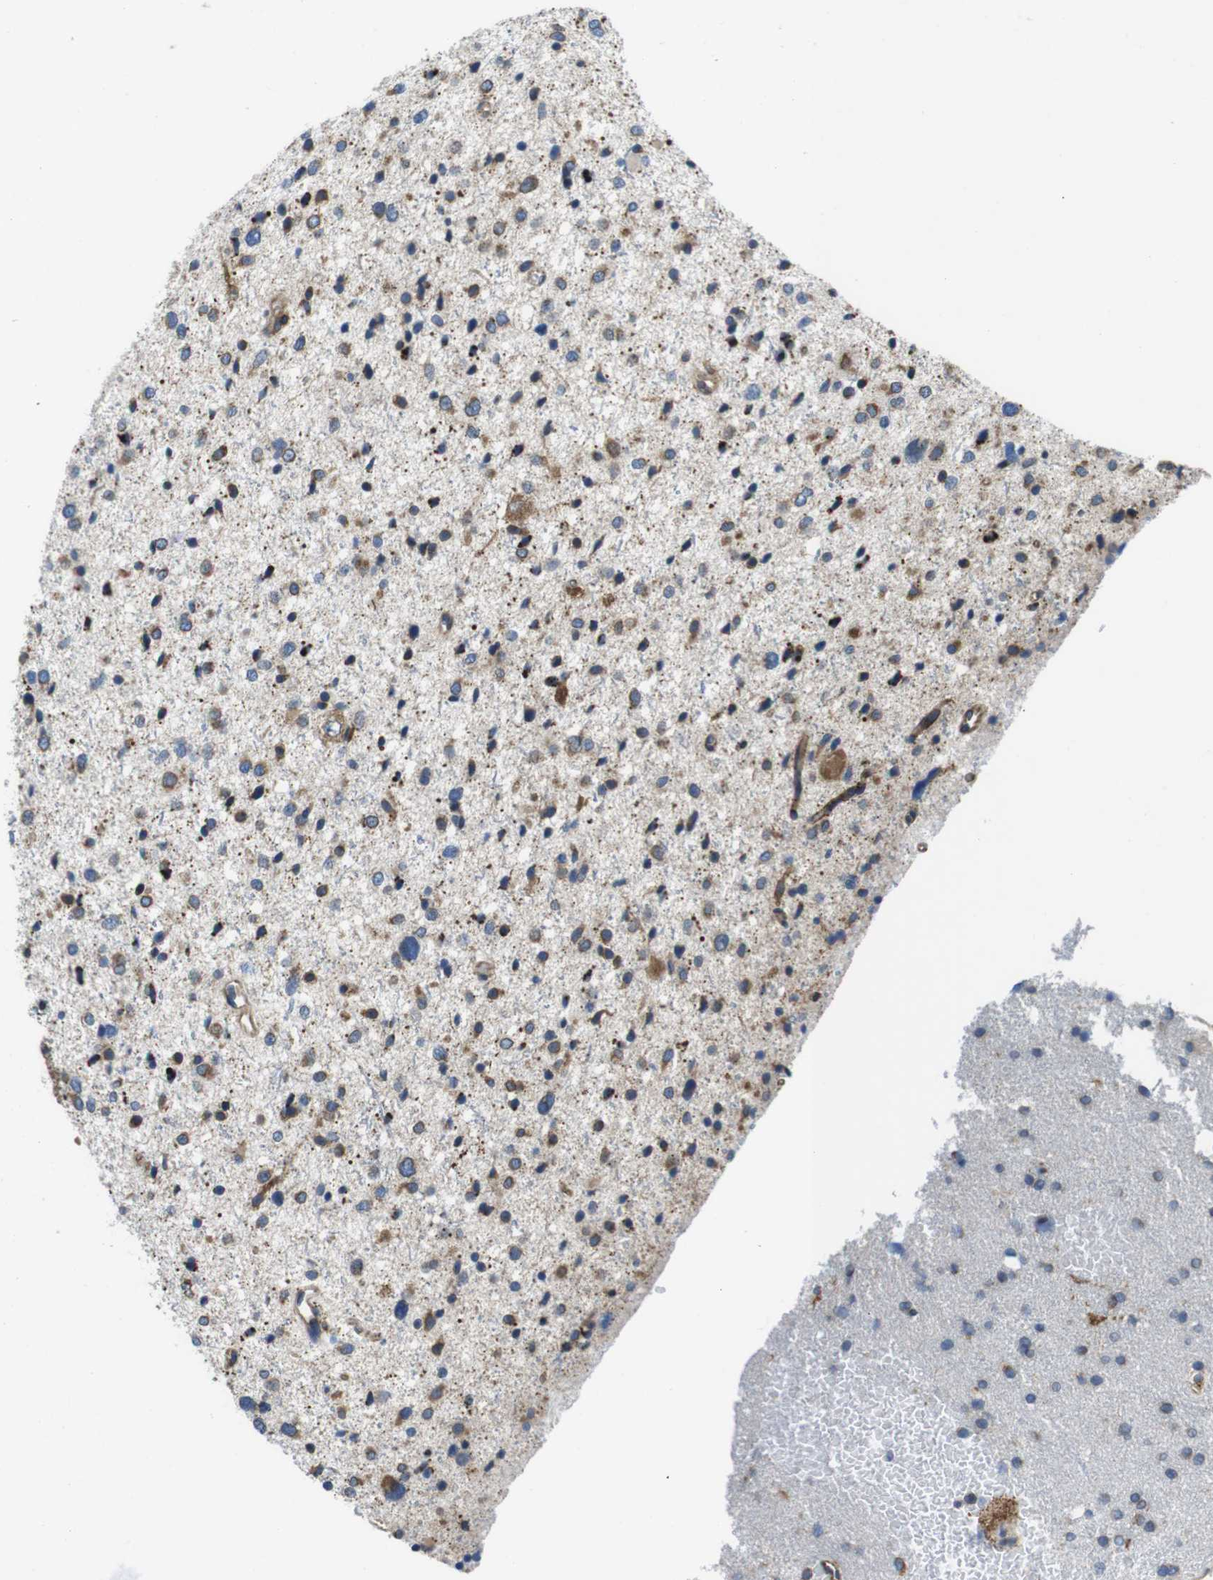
{"staining": {"intensity": "weak", "quantity": "25%-75%", "location": "cytoplasmic/membranous"}, "tissue": "glioma", "cell_type": "Tumor cells", "image_type": "cancer", "snomed": [{"axis": "morphology", "description": "Glioma, malignant, Low grade"}, {"axis": "topography", "description": "Brain"}], "caption": "Immunohistochemical staining of human malignant low-grade glioma demonstrates low levels of weak cytoplasmic/membranous staining in about 25%-75% of tumor cells.", "gene": "UGGT1", "patient": {"sex": "female", "age": 37}}